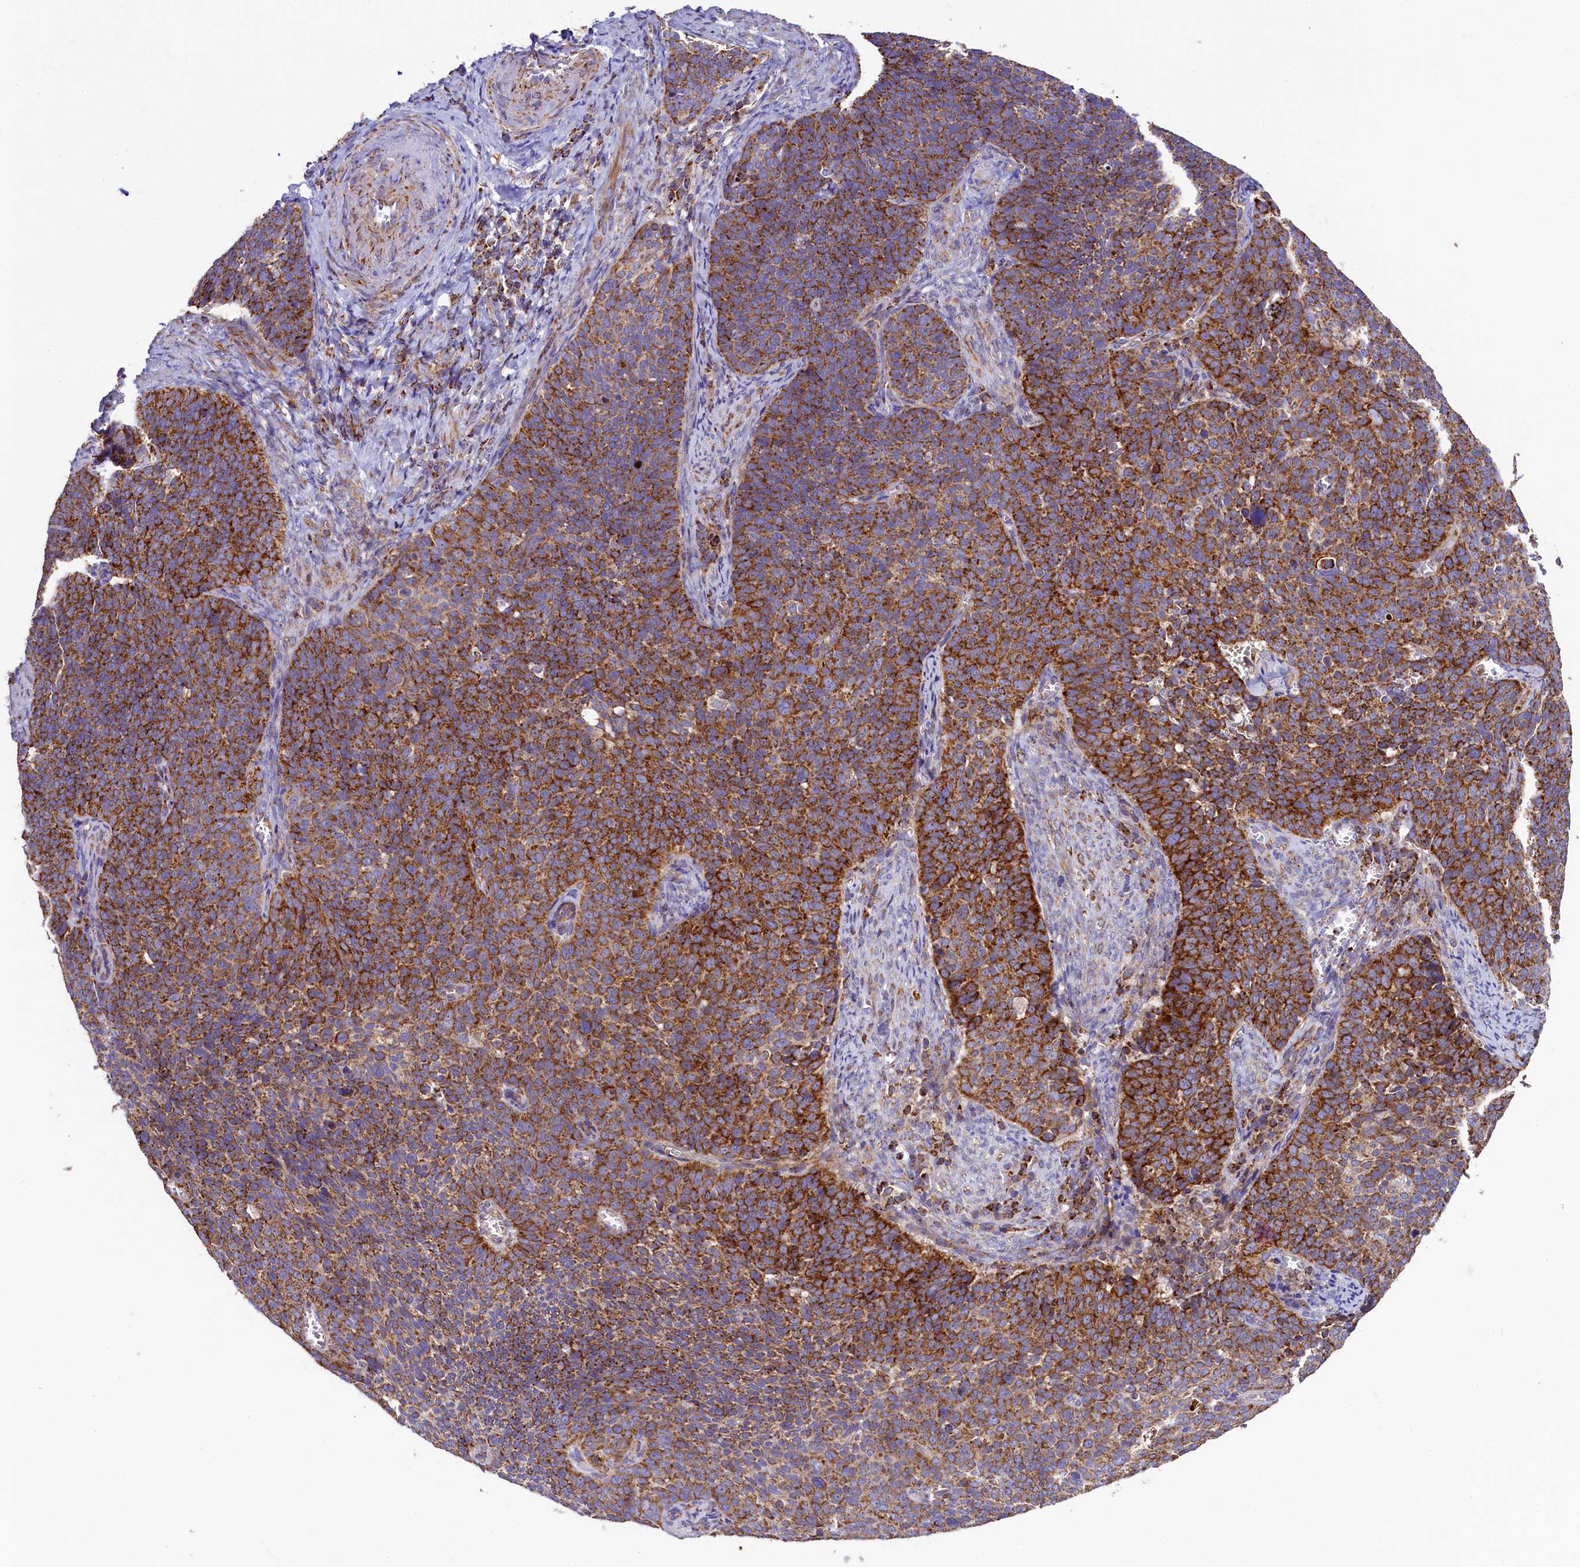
{"staining": {"intensity": "strong", "quantity": ">75%", "location": "cytoplasmic/membranous"}, "tissue": "cervical cancer", "cell_type": "Tumor cells", "image_type": "cancer", "snomed": [{"axis": "morphology", "description": "Normal tissue, NOS"}, {"axis": "morphology", "description": "Squamous cell carcinoma, NOS"}, {"axis": "topography", "description": "Cervix"}], "caption": "The photomicrograph reveals immunohistochemical staining of cervical cancer (squamous cell carcinoma). There is strong cytoplasmic/membranous staining is seen in approximately >75% of tumor cells.", "gene": "CLYBL", "patient": {"sex": "female", "age": 39}}